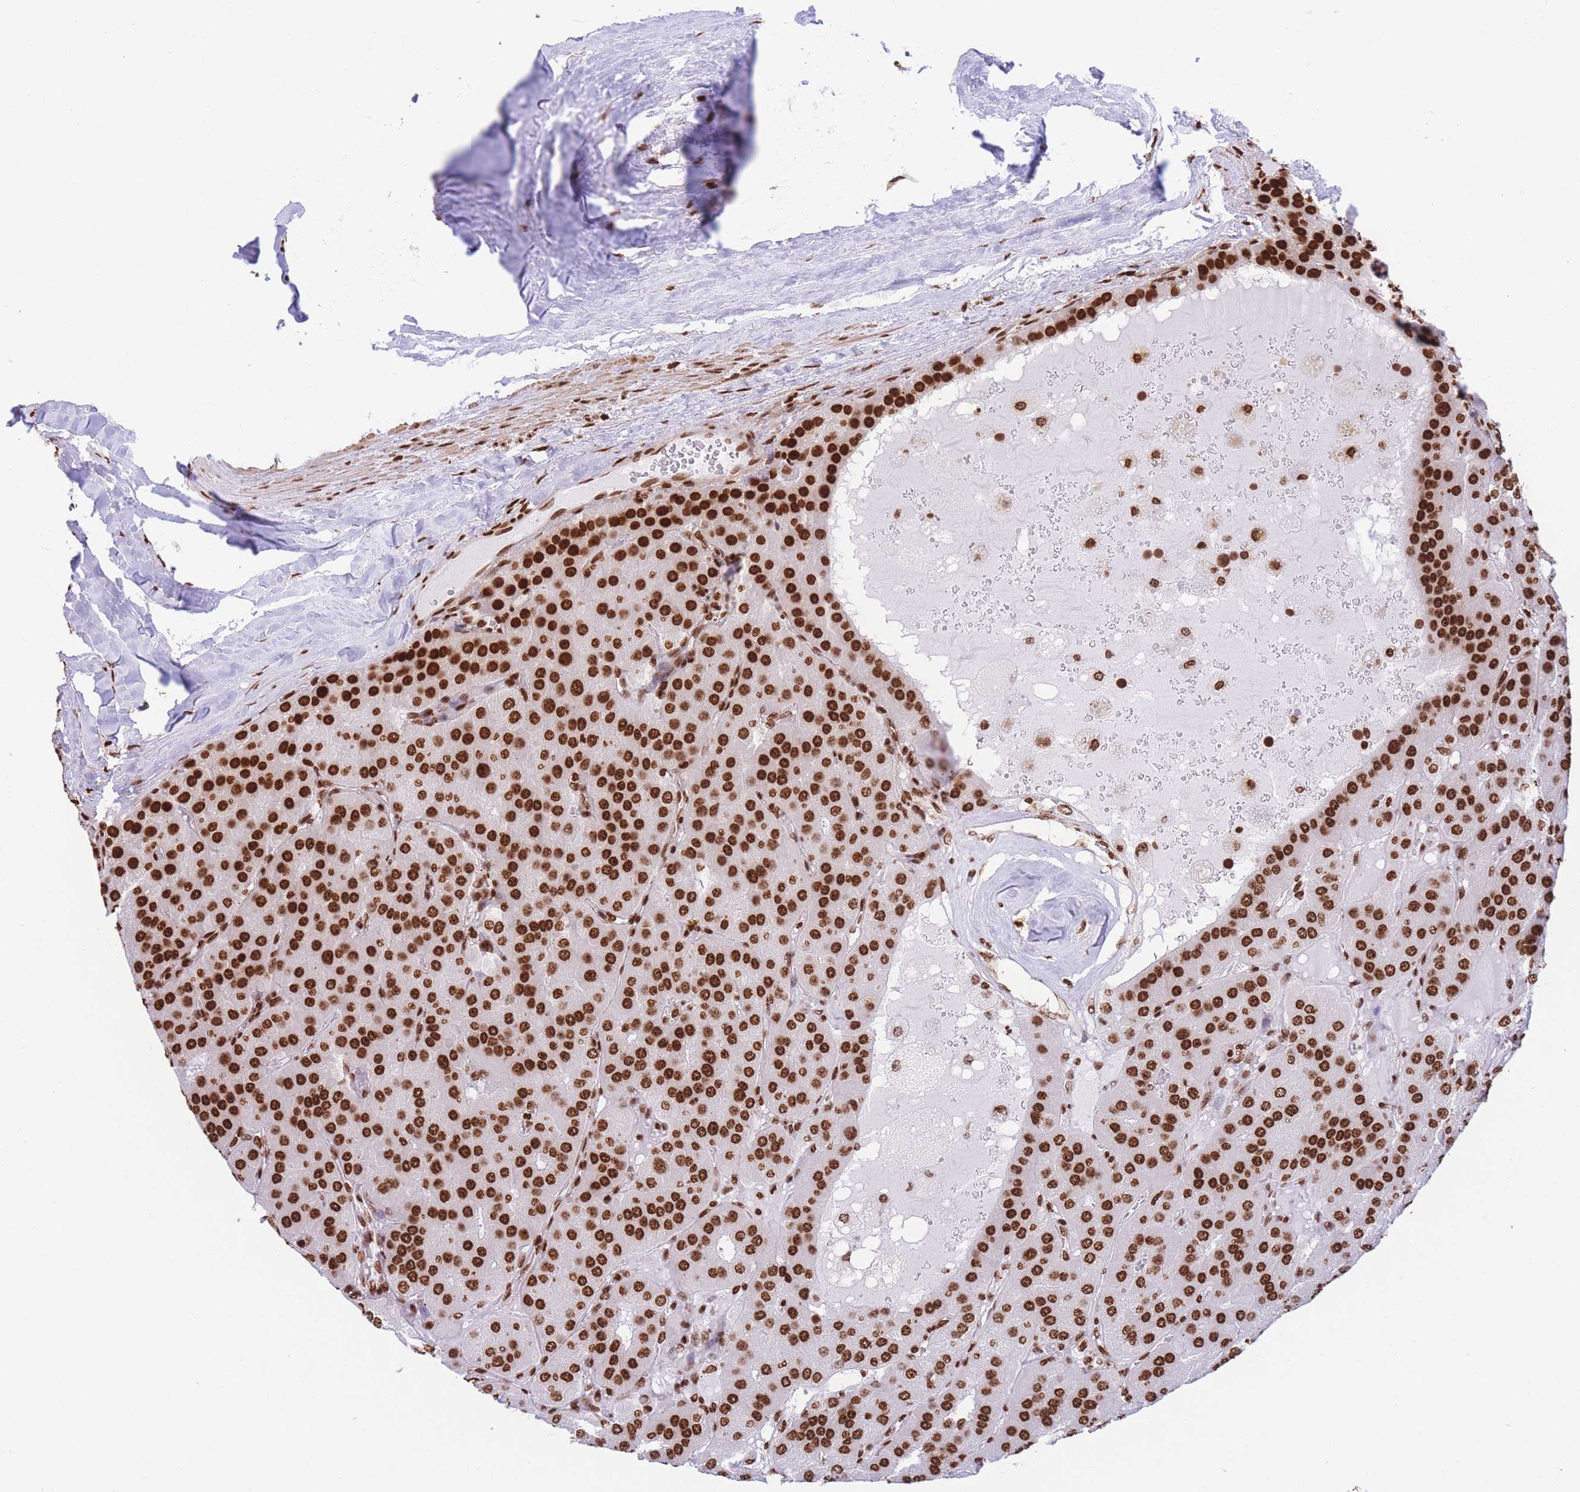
{"staining": {"intensity": "strong", "quantity": ">75%", "location": "nuclear"}, "tissue": "parathyroid gland", "cell_type": "Glandular cells", "image_type": "normal", "snomed": [{"axis": "morphology", "description": "Normal tissue, NOS"}, {"axis": "morphology", "description": "Adenoma, NOS"}, {"axis": "topography", "description": "Parathyroid gland"}], "caption": "Brown immunohistochemical staining in normal human parathyroid gland demonstrates strong nuclear staining in about >75% of glandular cells.", "gene": "H2BC10", "patient": {"sex": "female", "age": 86}}